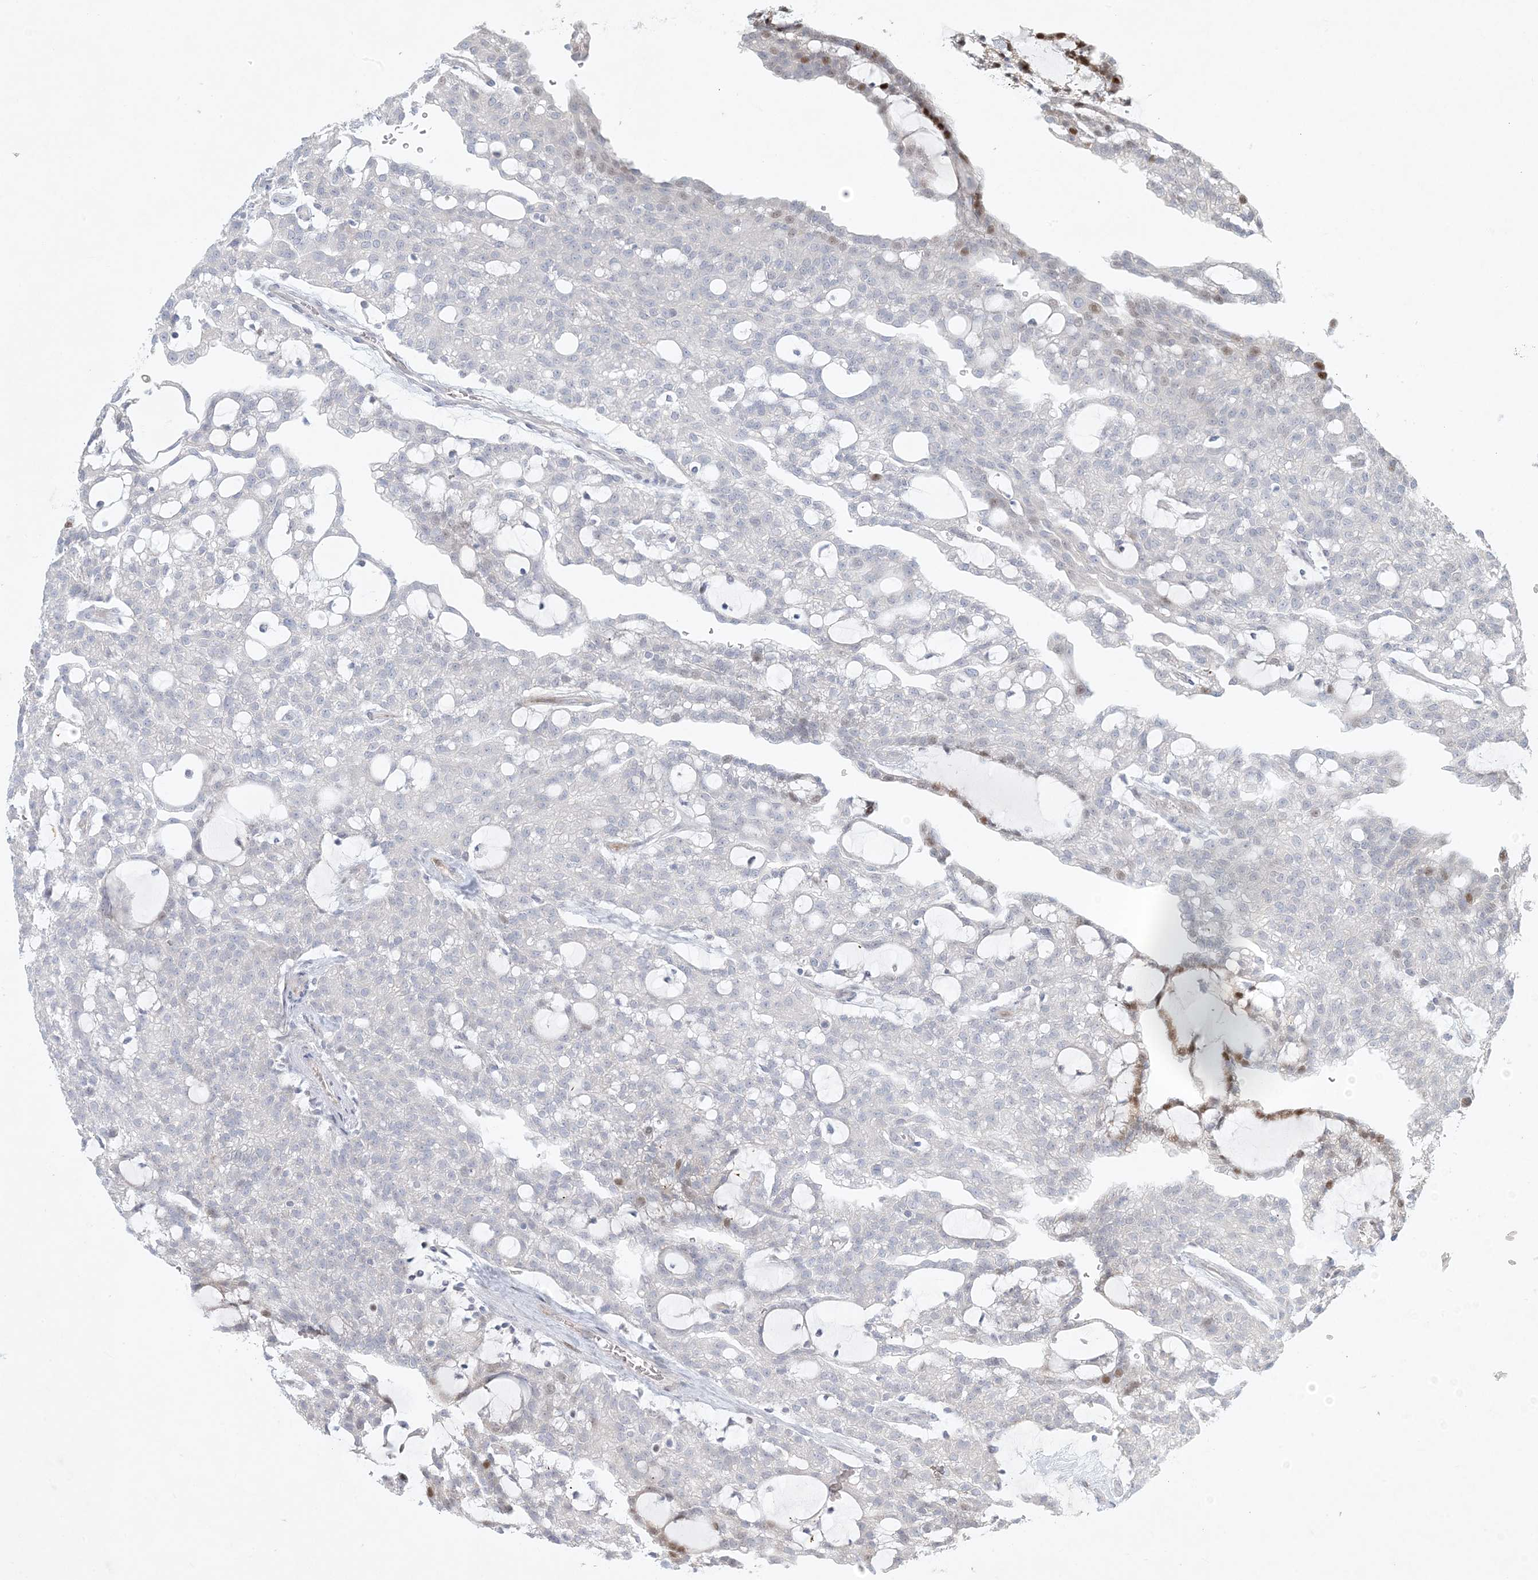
{"staining": {"intensity": "moderate", "quantity": "<25%", "location": "nuclear"}, "tissue": "renal cancer", "cell_type": "Tumor cells", "image_type": "cancer", "snomed": [{"axis": "morphology", "description": "Adenocarcinoma, NOS"}, {"axis": "topography", "description": "Kidney"}], "caption": "Renal adenocarcinoma stained with a brown dye exhibits moderate nuclear positive expression in about <25% of tumor cells.", "gene": "ZNF385D", "patient": {"sex": "male", "age": 63}}